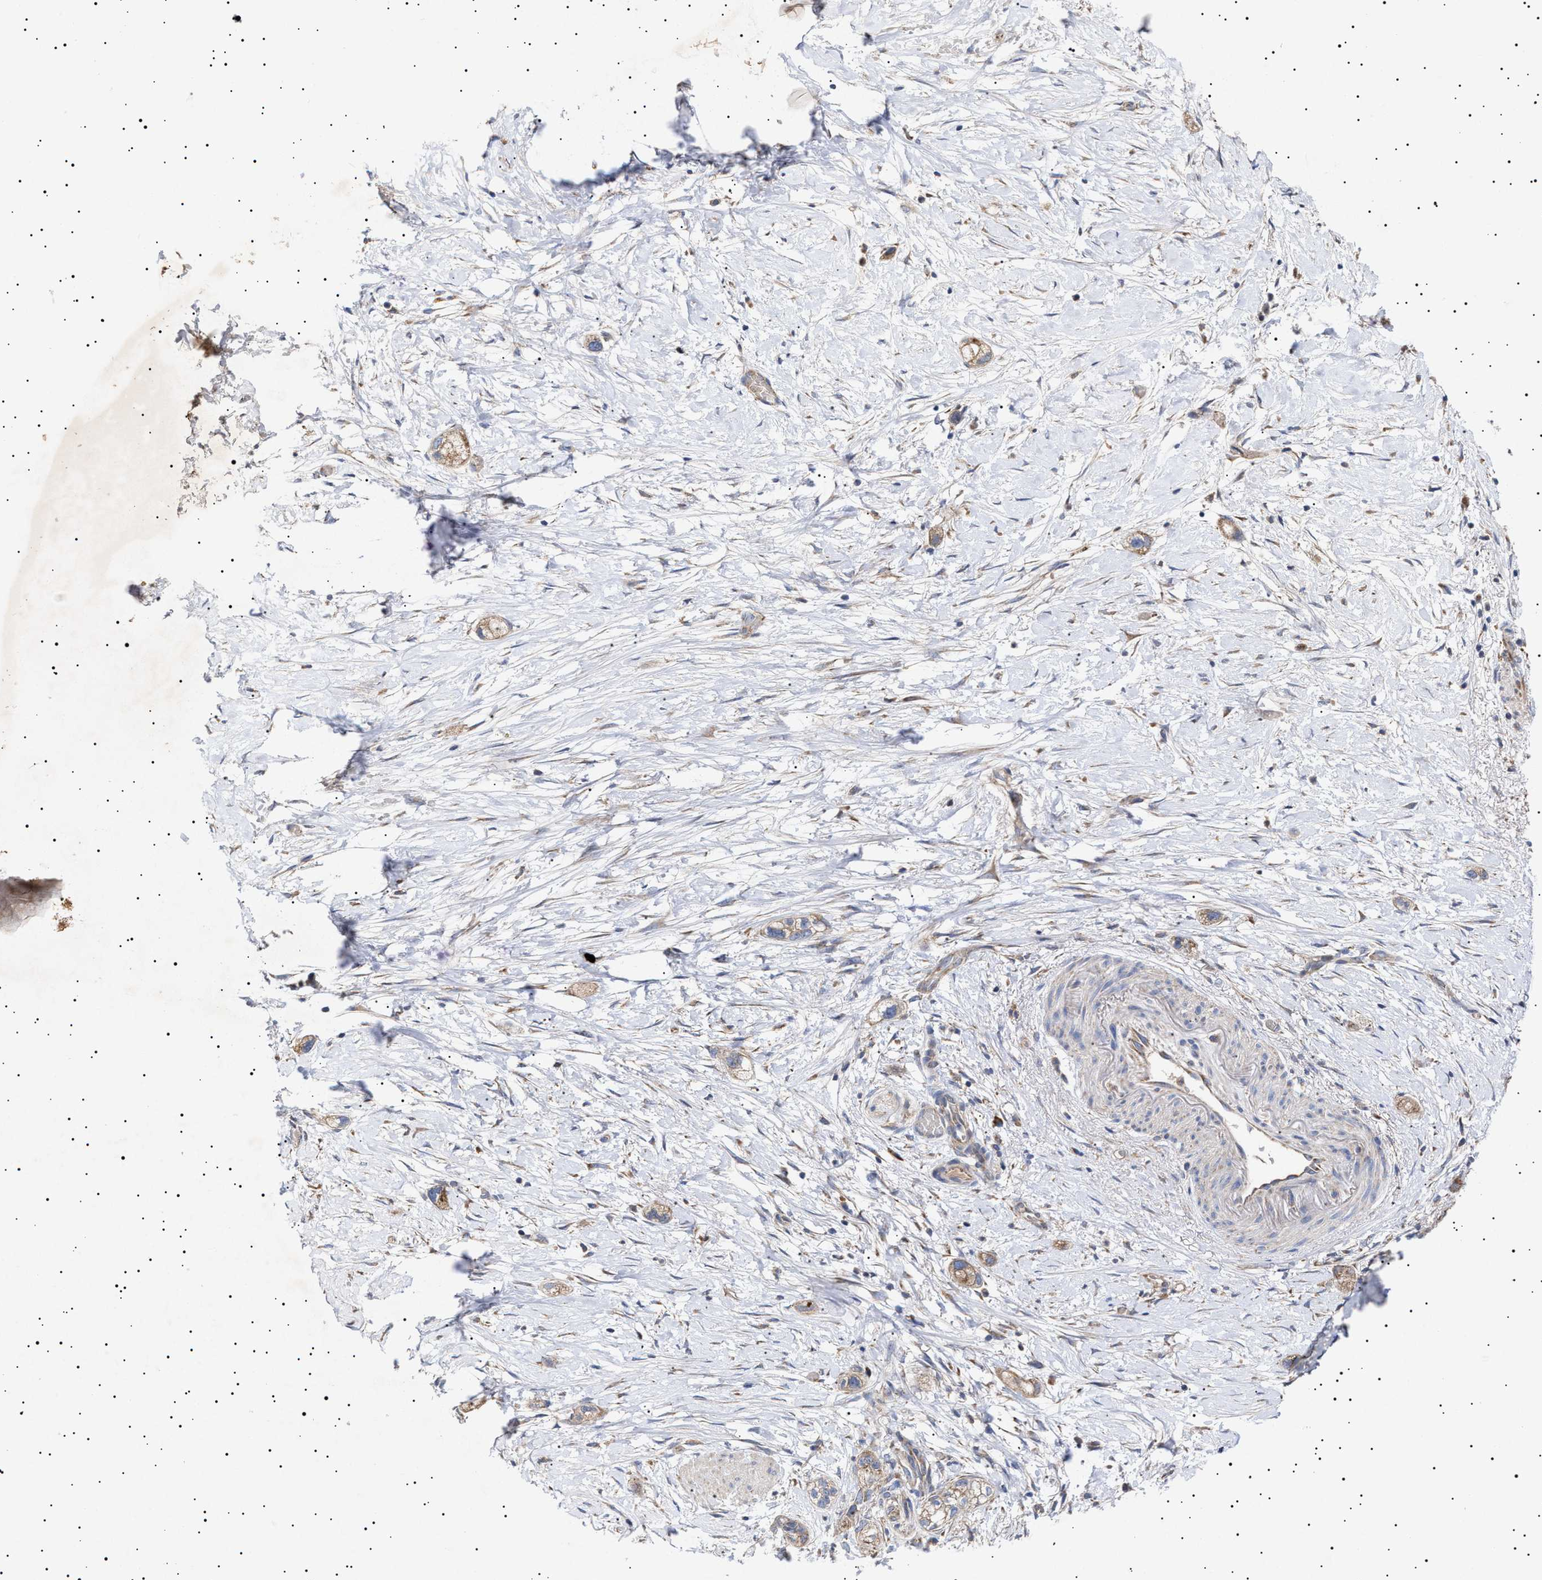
{"staining": {"intensity": "weak", "quantity": ">75%", "location": "cytoplasmic/membranous"}, "tissue": "stomach cancer", "cell_type": "Tumor cells", "image_type": "cancer", "snomed": [{"axis": "morphology", "description": "Adenocarcinoma, NOS"}, {"axis": "topography", "description": "Stomach"}, {"axis": "topography", "description": "Stomach, lower"}], "caption": "This histopathology image displays IHC staining of human stomach adenocarcinoma, with low weak cytoplasmic/membranous staining in about >75% of tumor cells.", "gene": "MRPL10", "patient": {"sex": "female", "age": 48}}